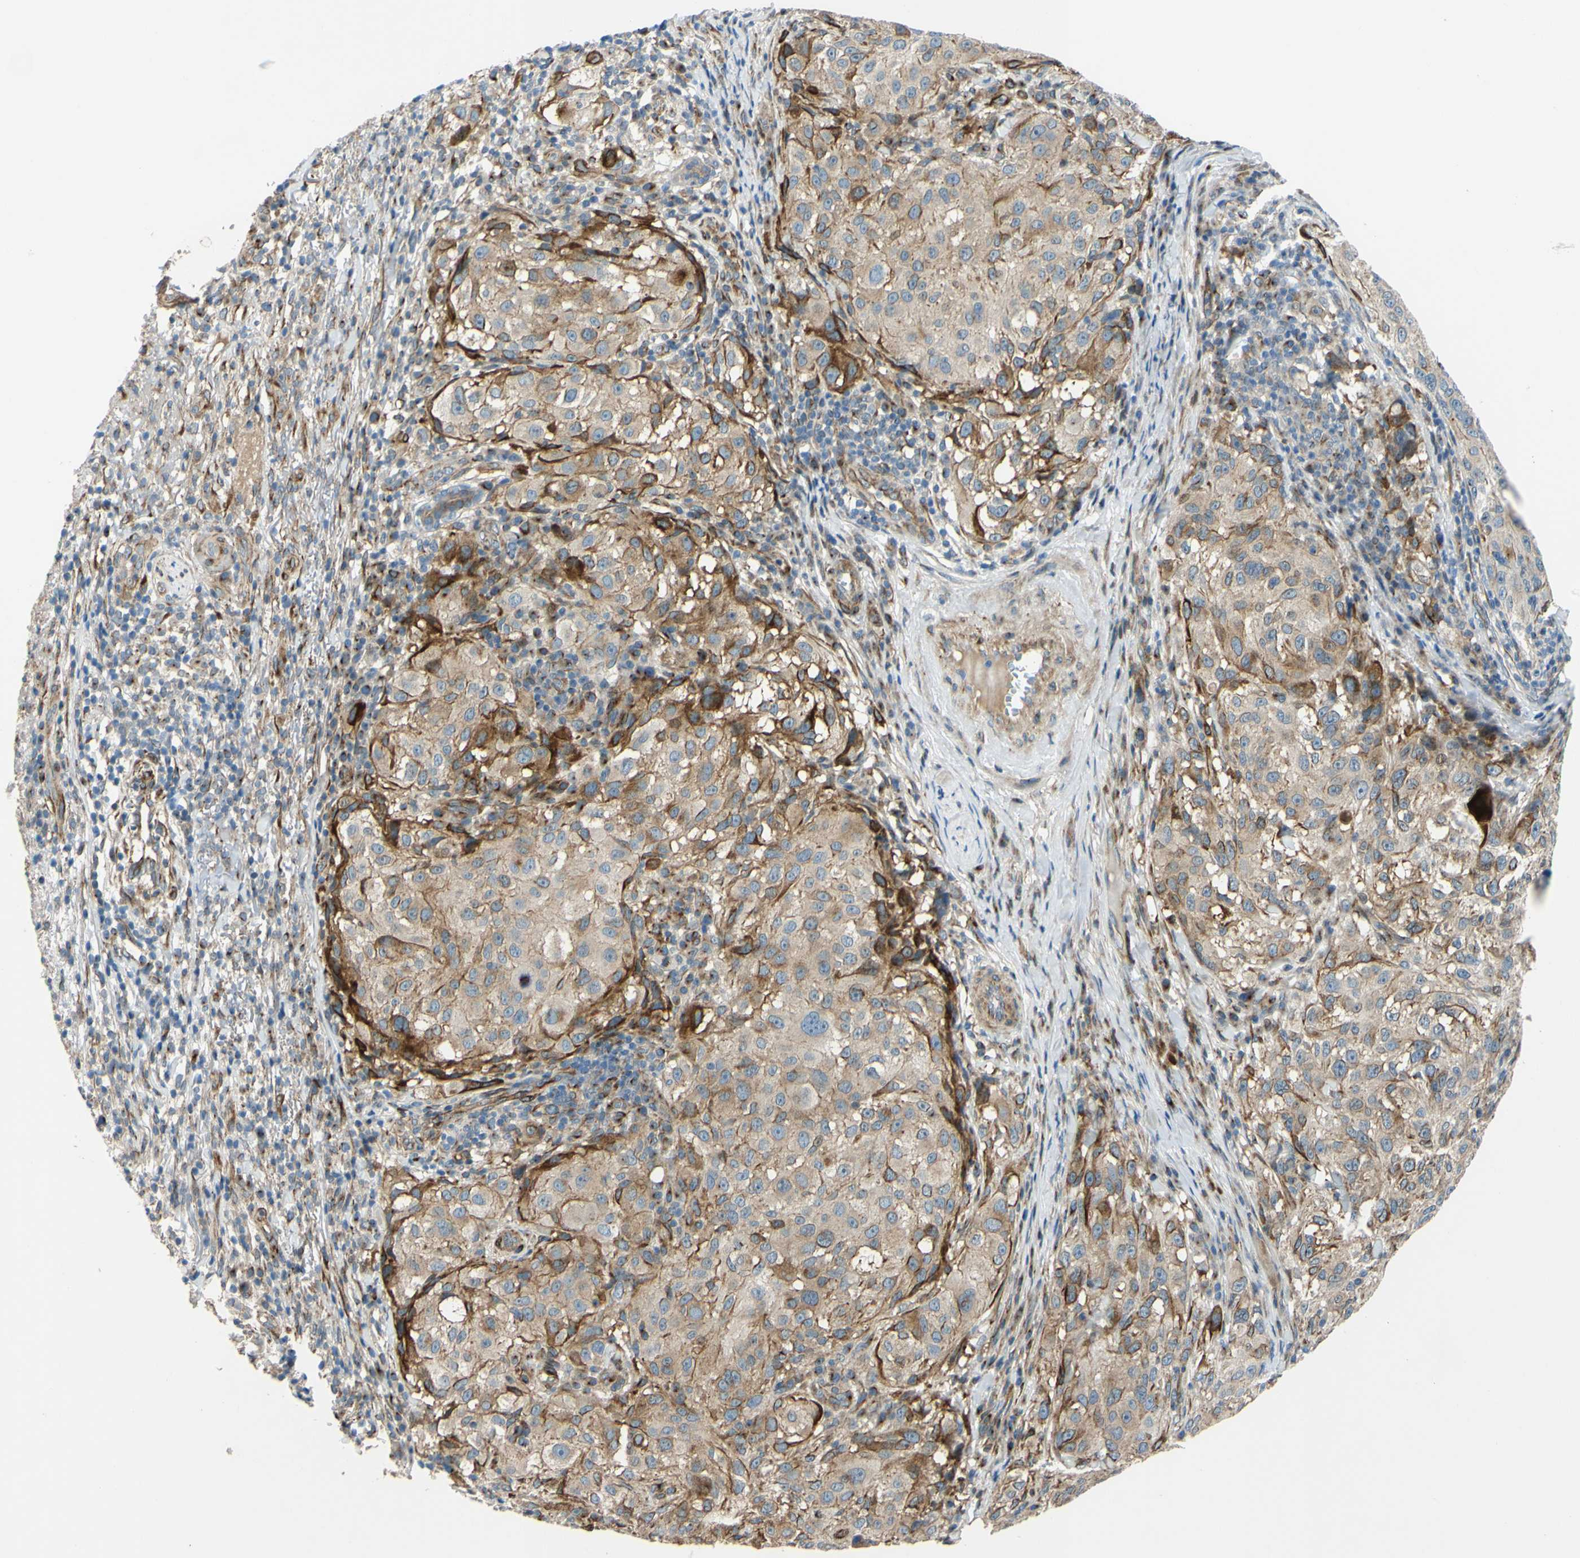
{"staining": {"intensity": "strong", "quantity": ">75%", "location": "cytoplasmic/membranous"}, "tissue": "melanoma", "cell_type": "Tumor cells", "image_type": "cancer", "snomed": [{"axis": "morphology", "description": "Necrosis, NOS"}, {"axis": "morphology", "description": "Malignant melanoma, NOS"}, {"axis": "topography", "description": "Skin"}], "caption": "An IHC image of neoplastic tissue is shown. Protein staining in brown labels strong cytoplasmic/membranous positivity in malignant melanoma within tumor cells.", "gene": "ARHGAP1", "patient": {"sex": "female", "age": 87}}